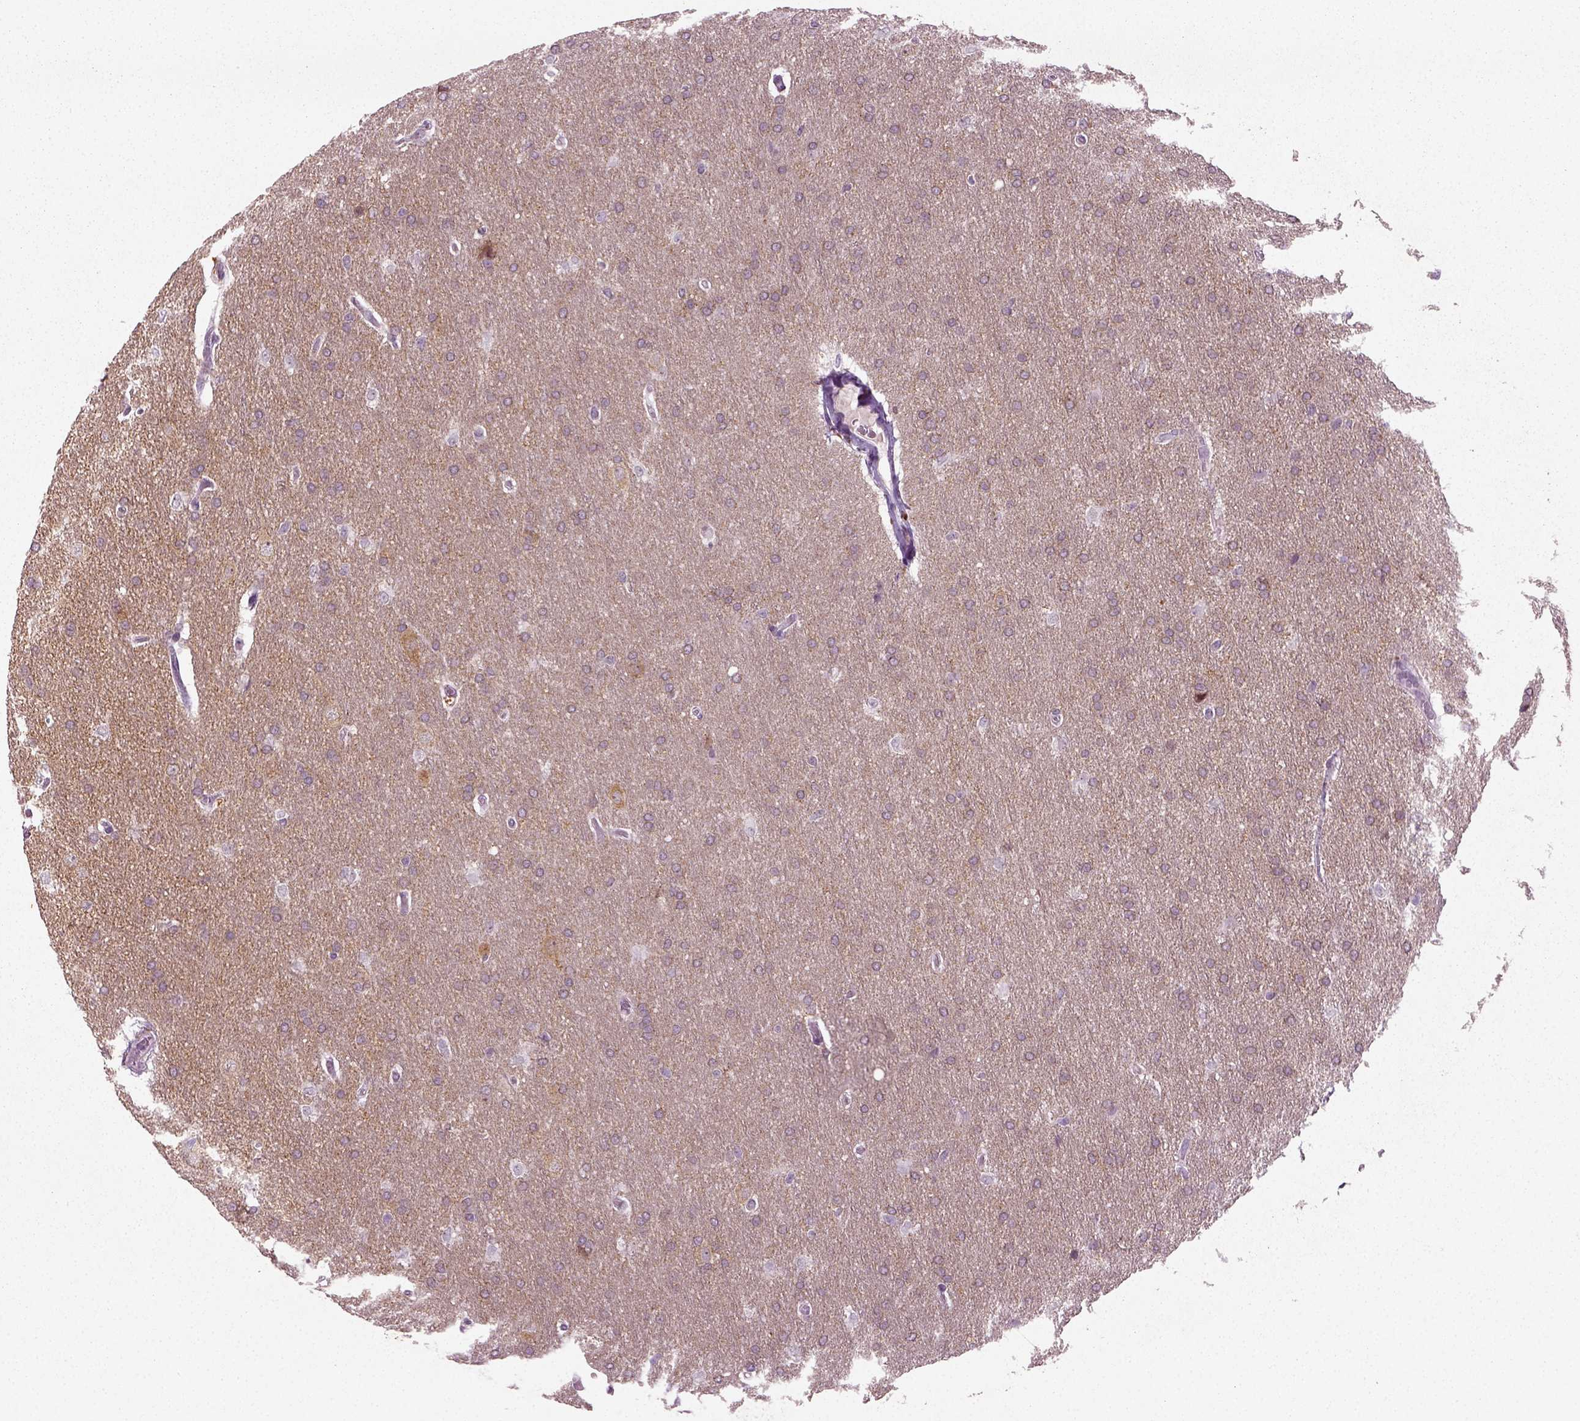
{"staining": {"intensity": "negative", "quantity": "none", "location": "none"}, "tissue": "glioma", "cell_type": "Tumor cells", "image_type": "cancer", "snomed": [{"axis": "morphology", "description": "Glioma, malignant, Low grade"}, {"axis": "topography", "description": "Brain"}], "caption": "A histopathology image of glioma stained for a protein displays no brown staining in tumor cells.", "gene": "SYNGAP1", "patient": {"sex": "female", "age": 32}}